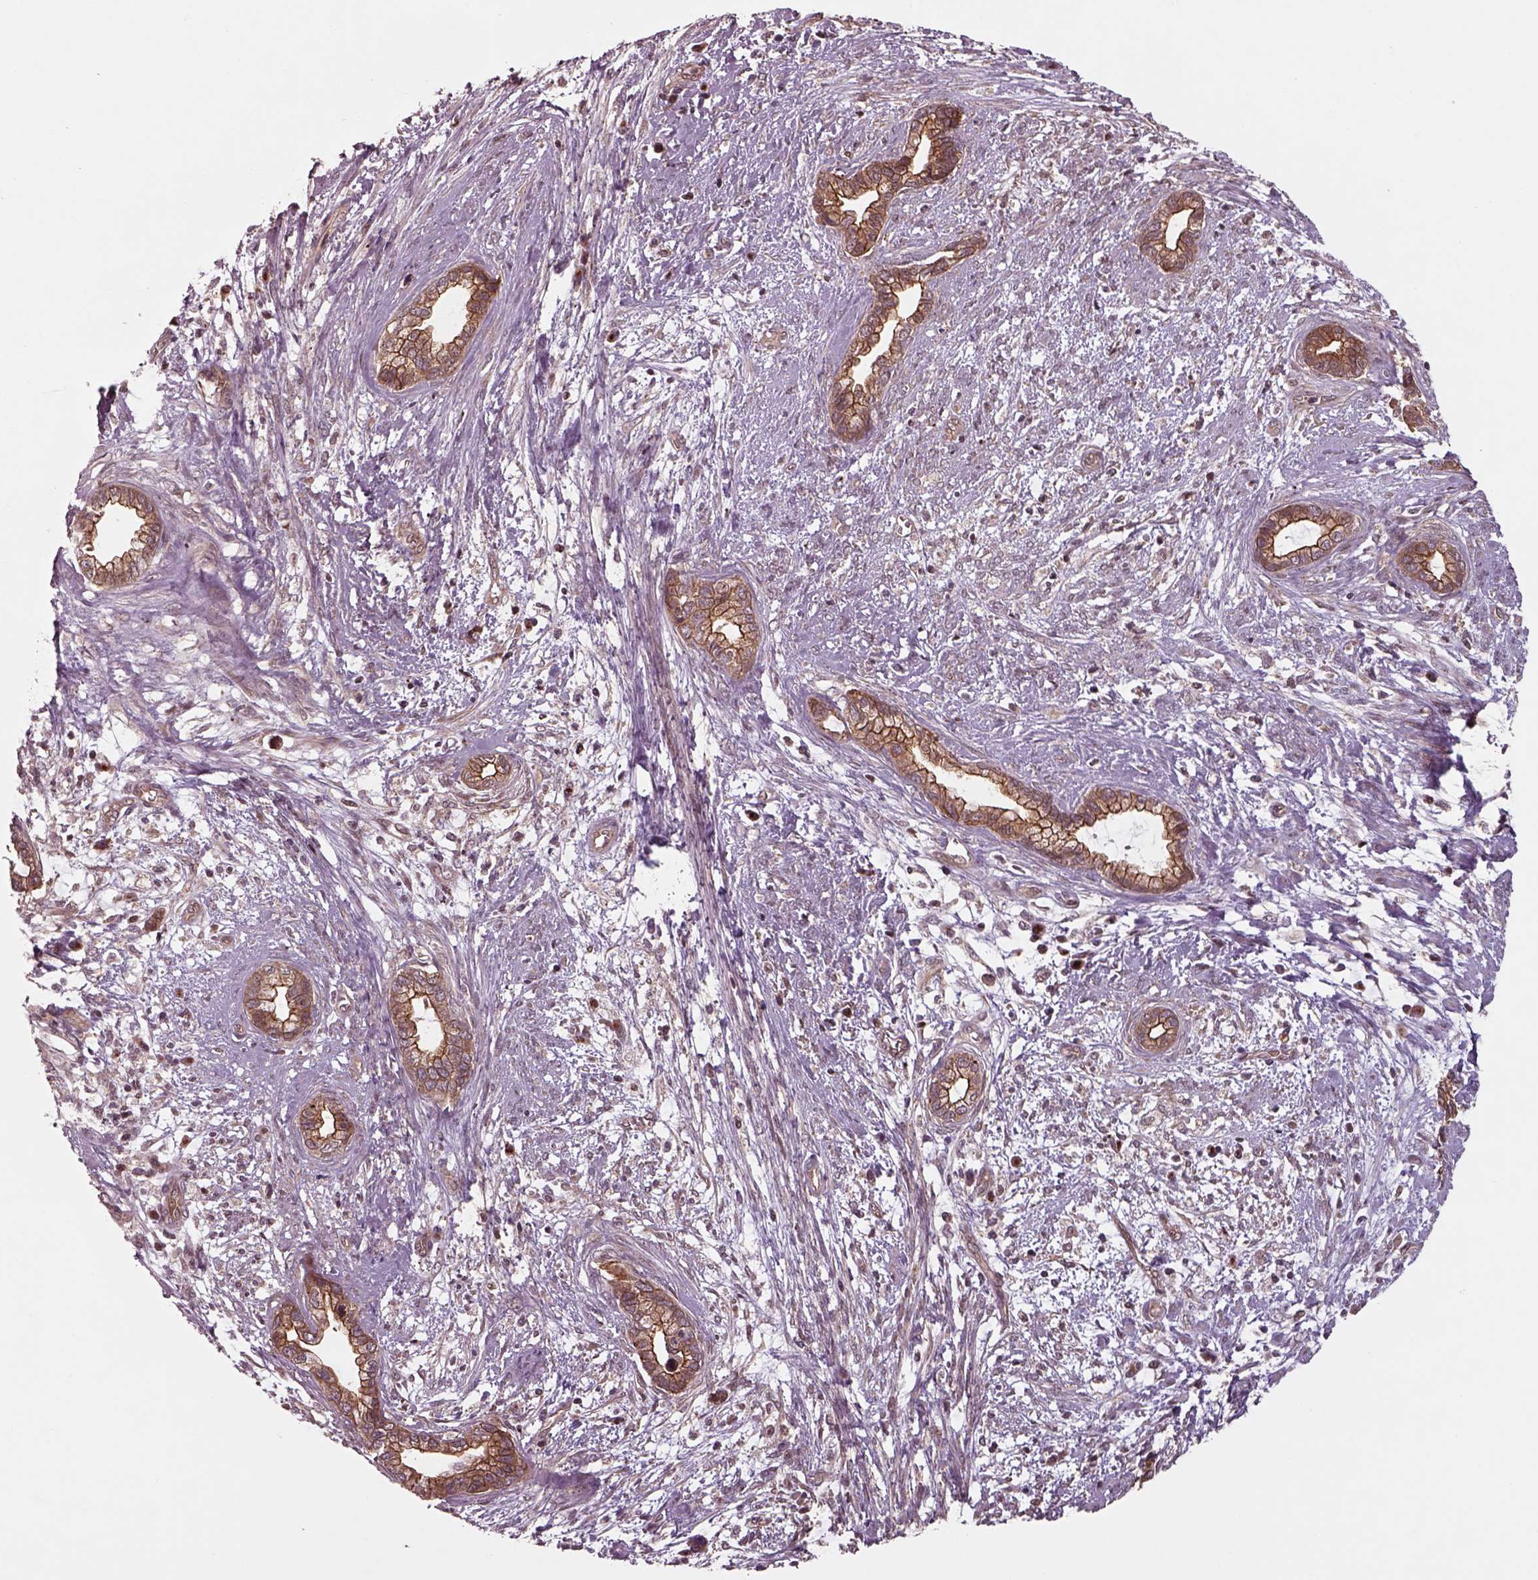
{"staining": {"intensity": "moderate", "quantity": ">75%", "location": "cytoplasmic/membranous"}, "tissue": "cervical cancer", "cell_type": "Tumor cells", "image_type": "cancer", "snomed": [{"axis": "morphology", "description": "Adenocarcinoma, NOS"}, {"axis": "topography", "description": "Cervix"}], "caption": "This is an image of IHC staining of cervical cancer, which shows moderate positivity in the cytoplasmic/membranous of tumor cells.", "gene": "CHMP3", "patient": {"sex": "female", "age": 62}}